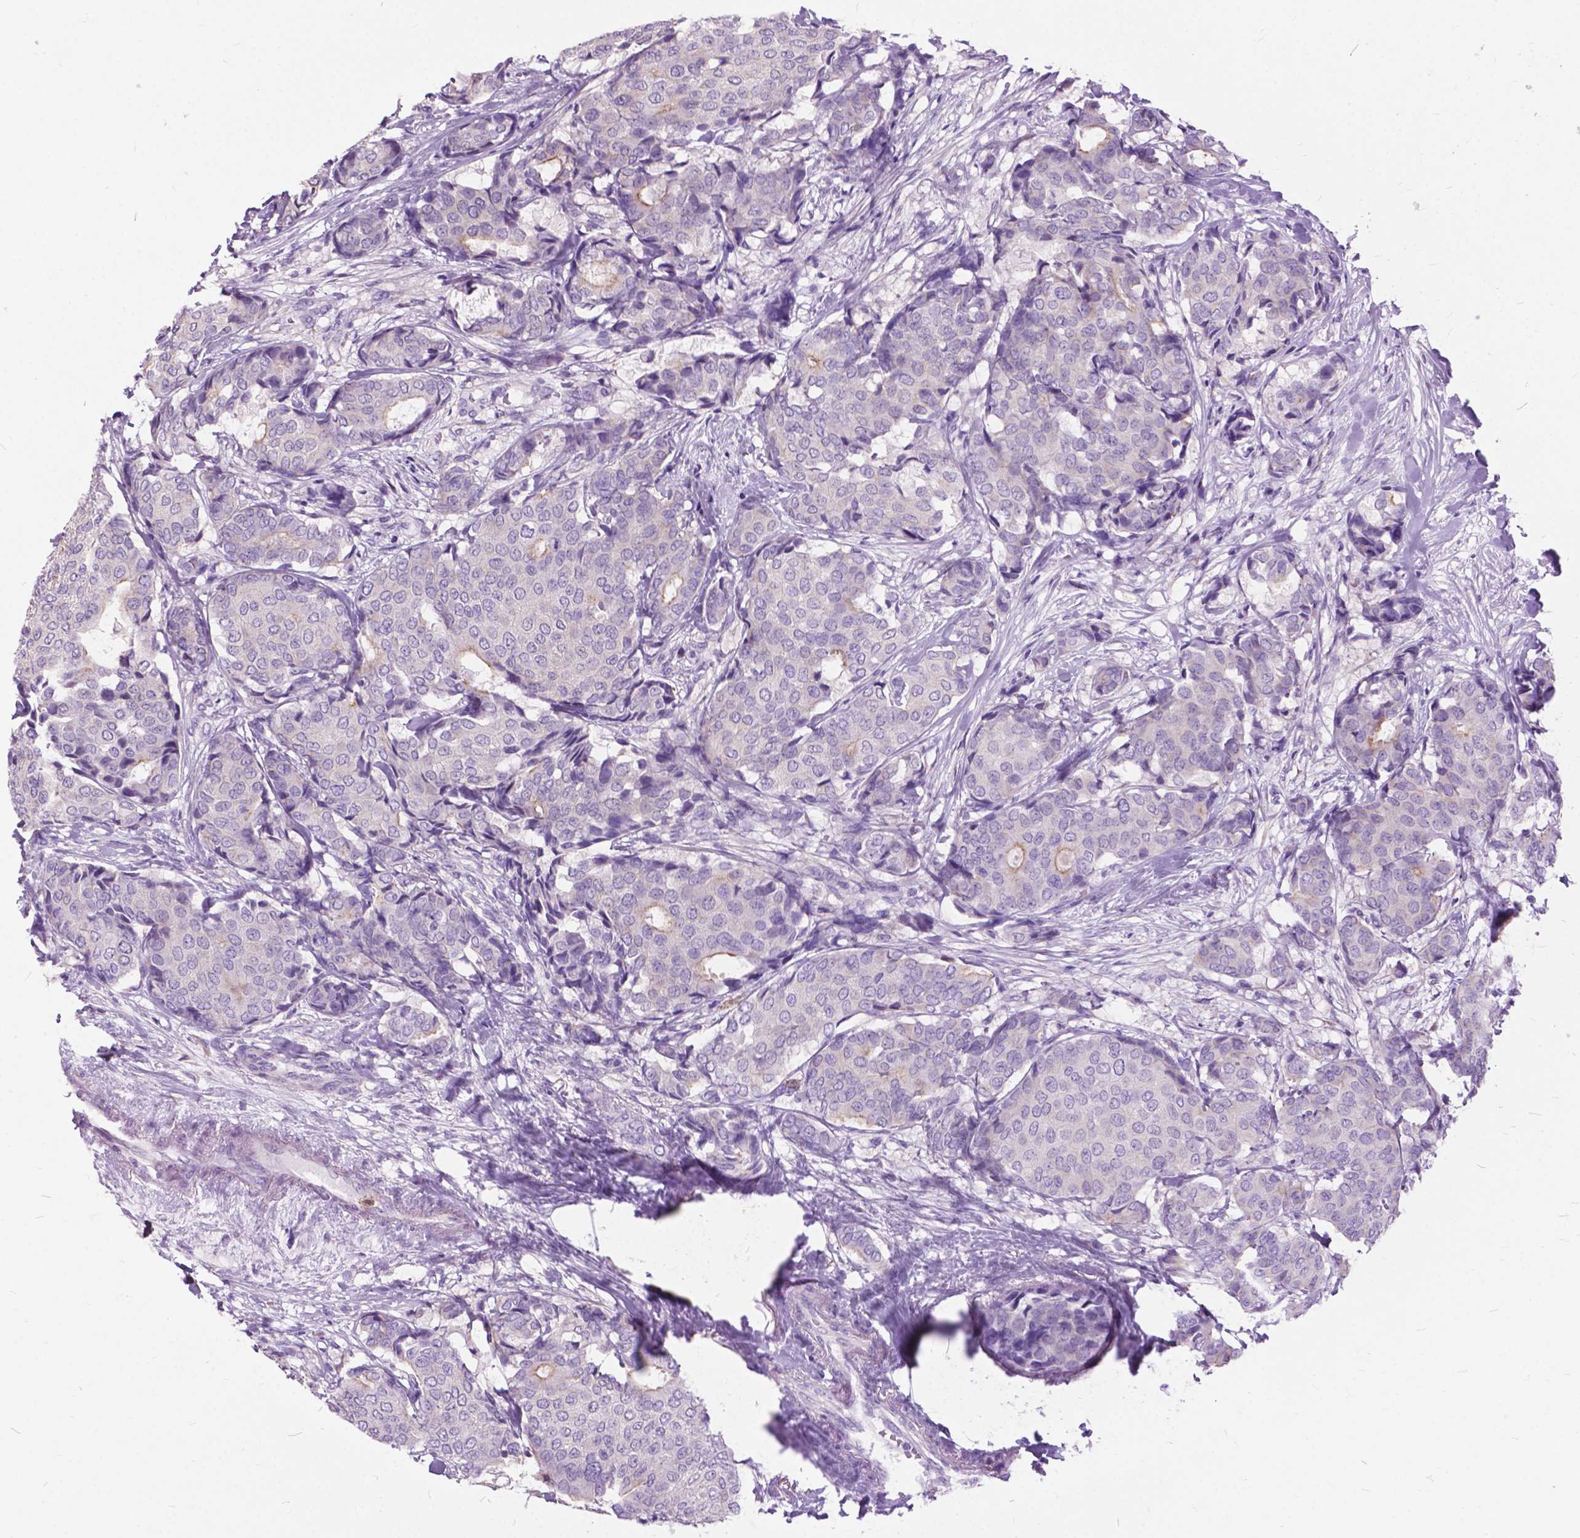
{"staining": {"intensity": "weak", "quantity": "<25%", "location": "cytoplasmic/membranous"}, "tissue": "breast cancer", "cell_type": "Tumor cells", "image_type": "cancer", "snomed": [{"axis": "morphology", "description": "Duct carcinoma"}, {"axis": "topography", "description": "Breast"}], "caption": "Immunohistochemistry (IHC) micrograph of neoplastic tissue: human breast infiltrating ductal carcinoma stained with DAB displays no significant protein expression in tumor cells. (DAB (3,3'-diaminobenzidine) immunohistochemistry (IHC) with hematoxylin counter stain).", "gene": "PRR35", "patient": {"sex": "female", "age": 75}}